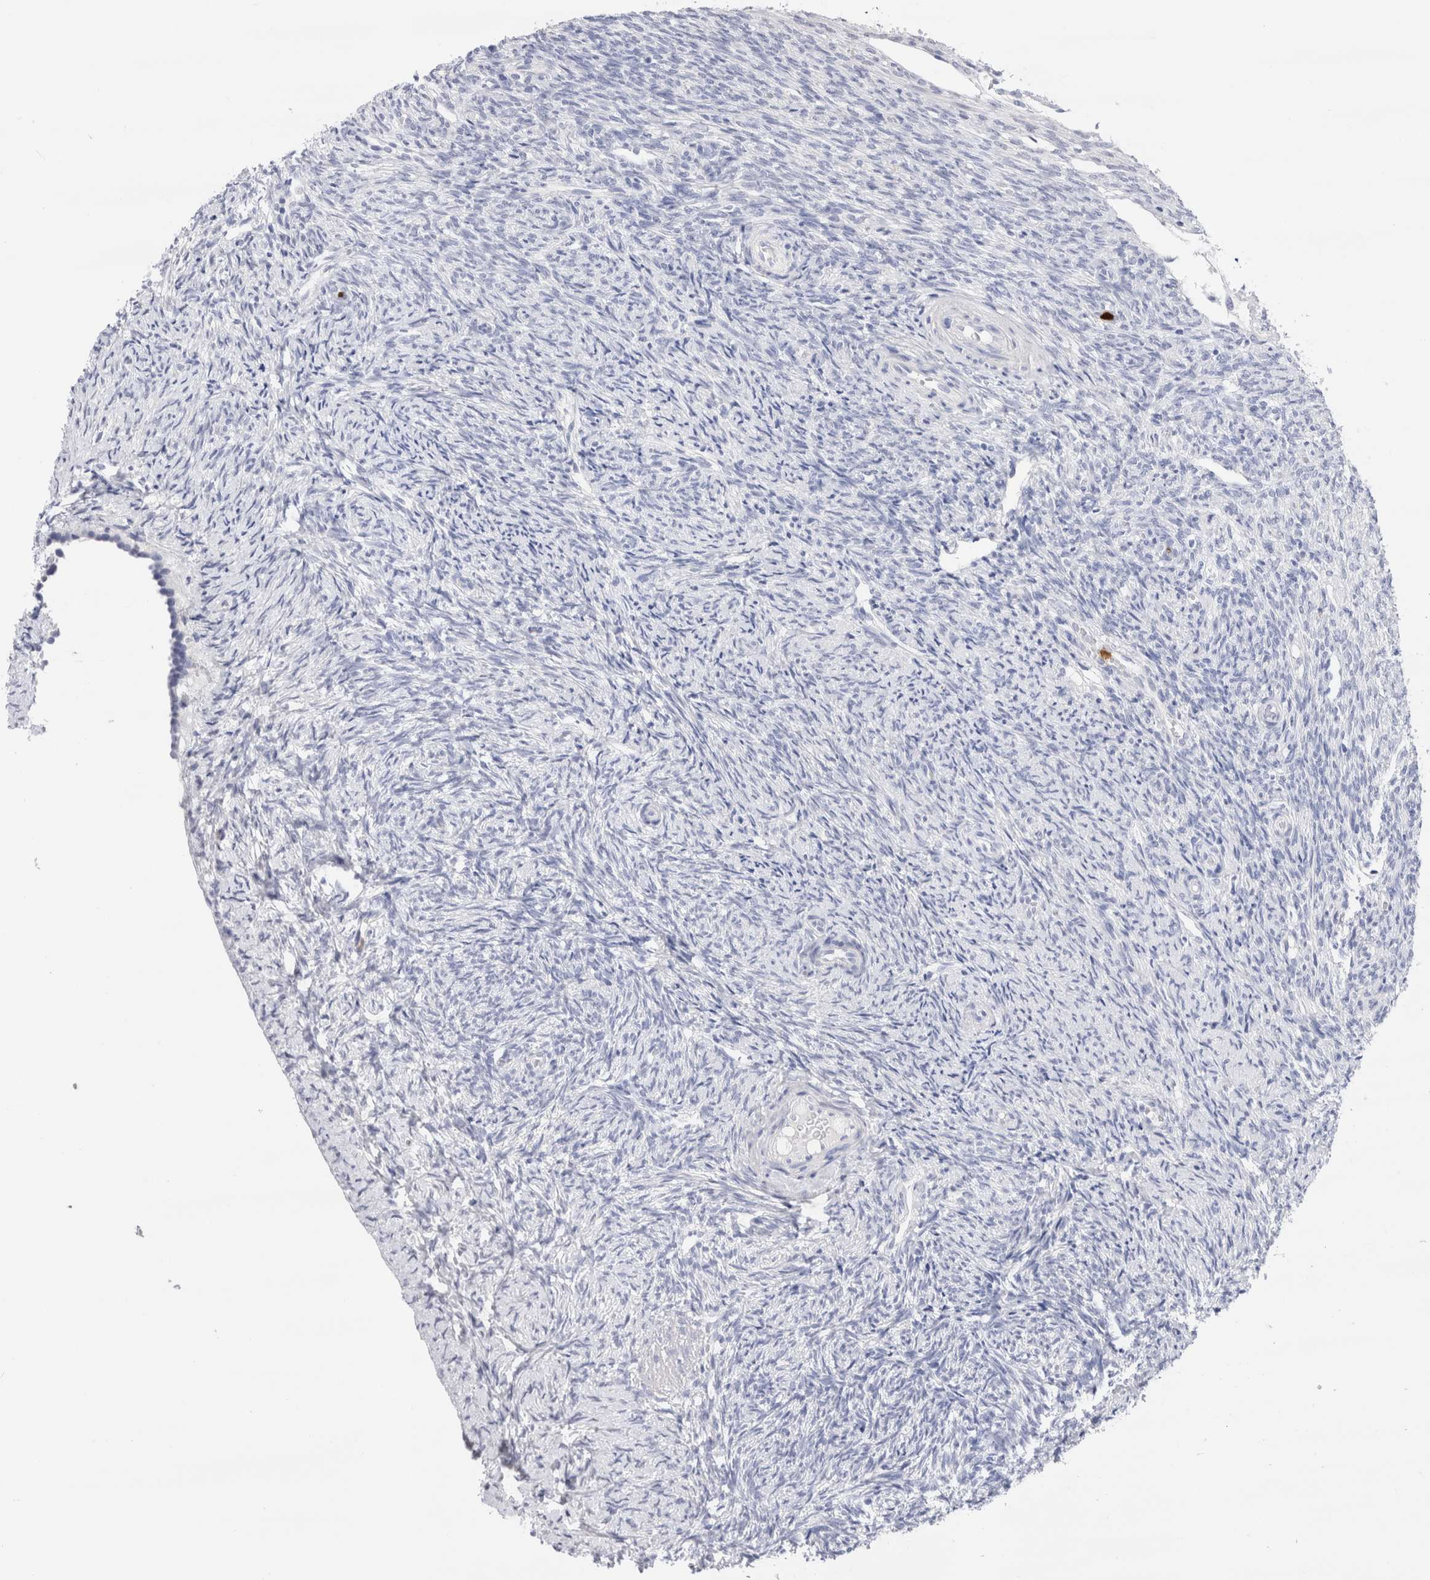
{"staining": {"intensity": "negative", "quantity": "none", "location": "none"}, "tissue": "ovary", "cell_type": "Follicle cells", "image_type": "normal", "snomed": [{"axis": "morphology", "description": "Normal tissue, NOS"}, {"axis": "topography", "description": "Ovary"}], "caption": "The image shows no staining of follicle cells in normal ovary.", "gene": "SLC10A5", "patient": {"sex": "female", "age": 41}}